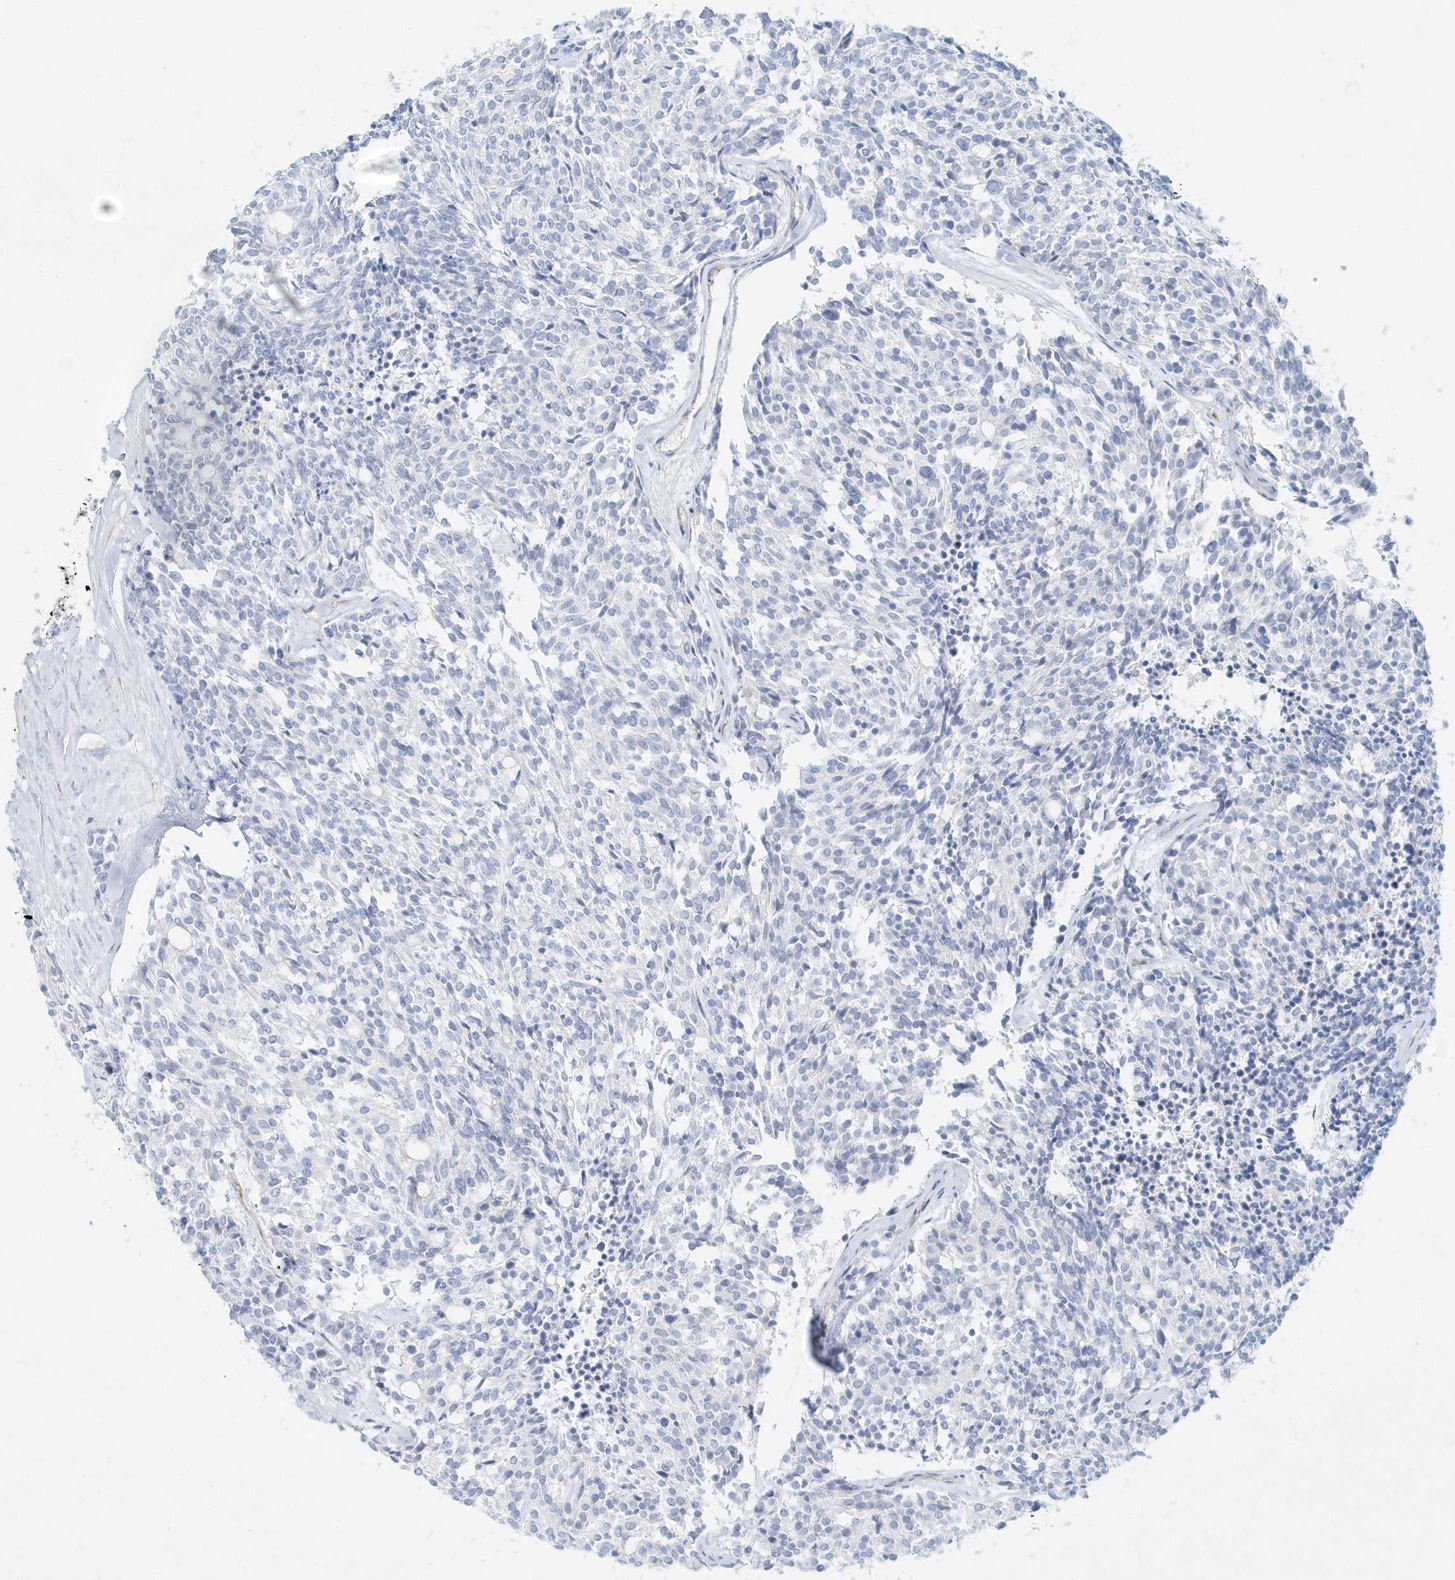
{"staining": {"intensity": "negative", "quantity": "none", "location": "none"}, "tissue": "carcinoid", "cell_type": "Tumor cells", "image_type": "cancer", "snomed": [{"axis": "morphology", "description": "Carcinoid, malignant, NOS"}, {"axis": "topography", "description": "Pancreas"}], "caption": "This photomicrograph is of malignant carcinoid stained with IHC to label a protein in brown with the nuclei are counter-stained blue. There is no positivity in tumor cells.", "gene": "DNAH1", "patient": {"sex": "female", "age": 54}}